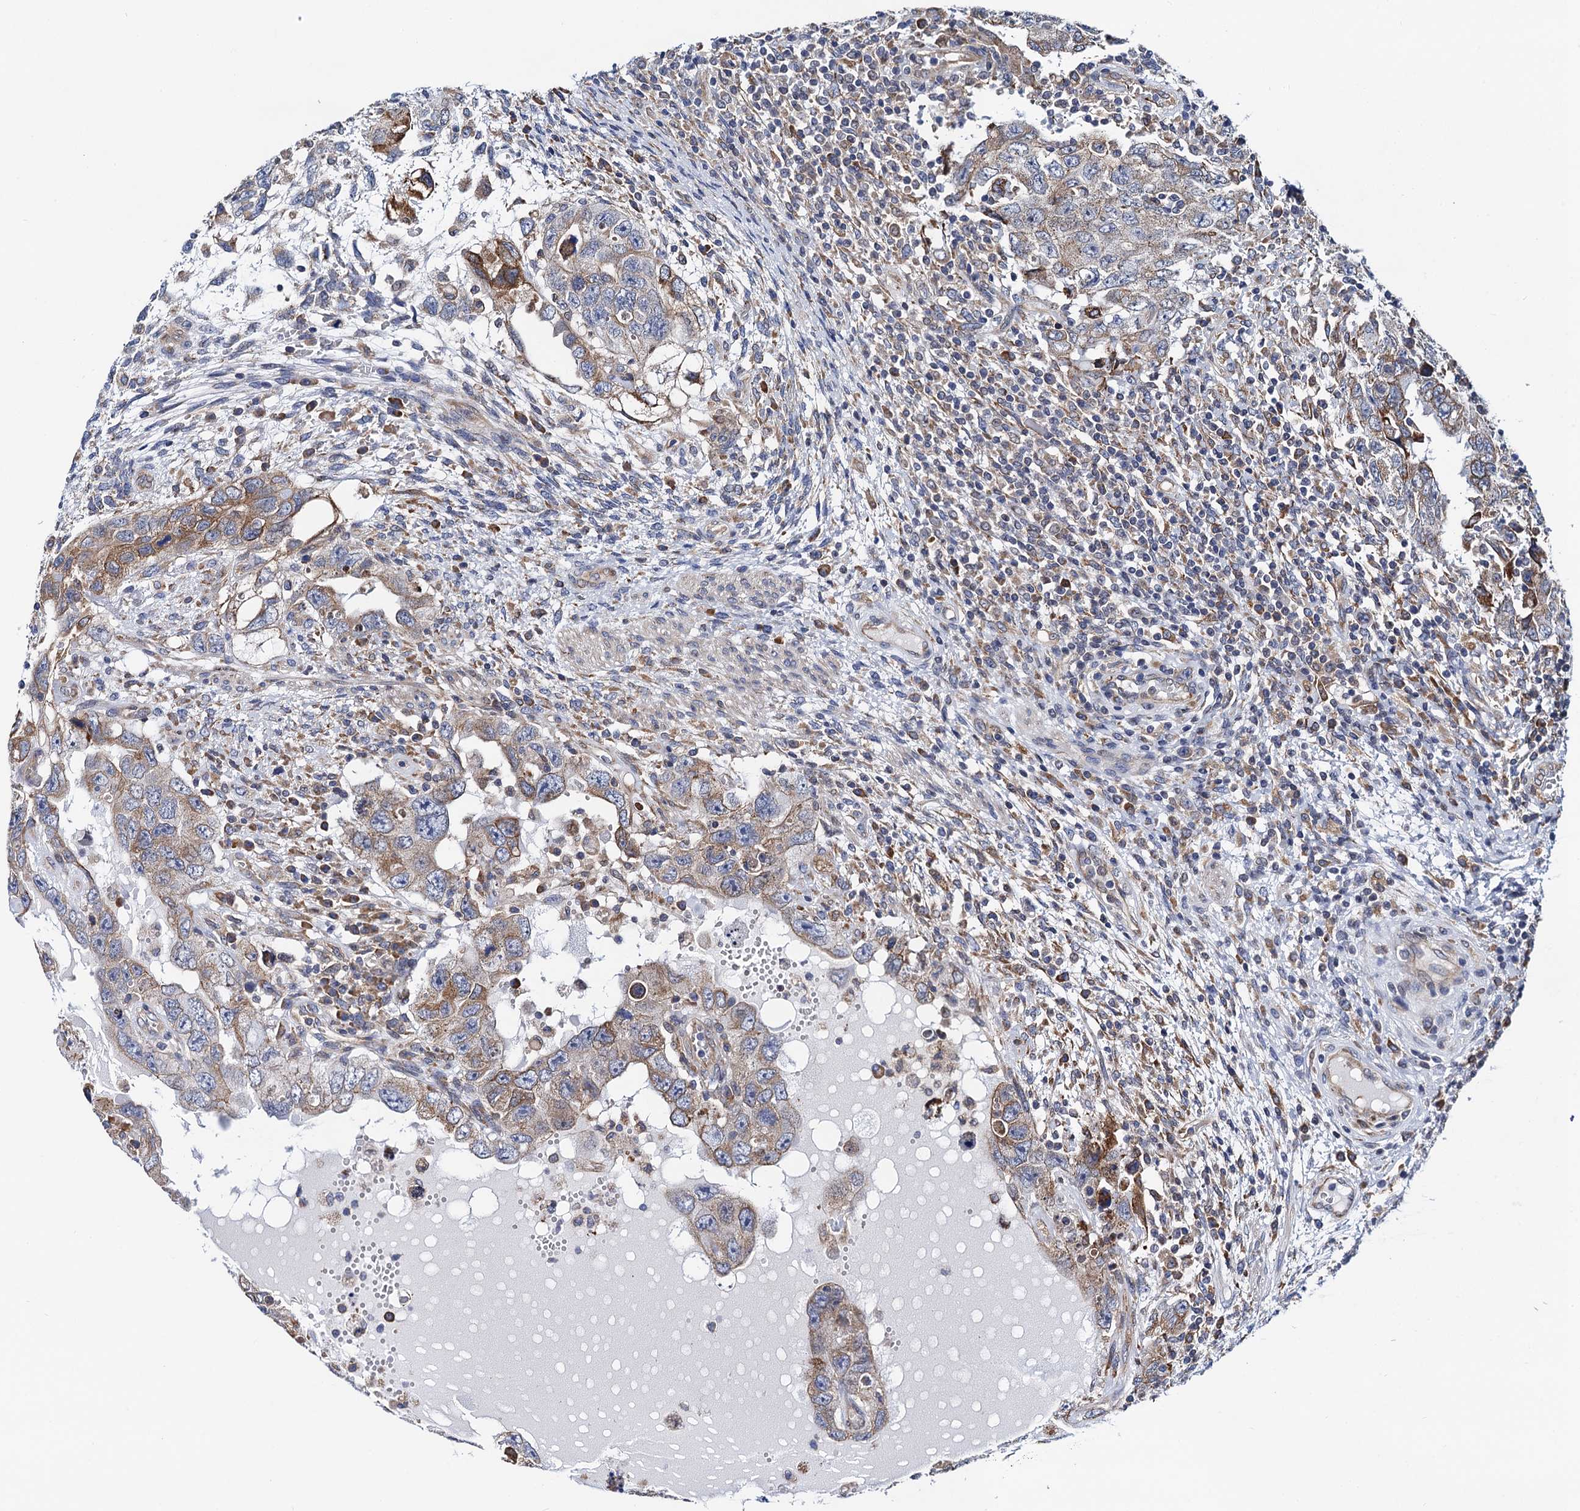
{"staining": {"intensity": "moderate", "quantity": "<25%", "location": "cytoplasmic/membranous"}, "tissue": "testis cancer", "cell_type": "Tumor cells", "image_type": "cancer", "snomed": [{"axis": "morphology", "description": "Carcinoma, Embryonal, NOS"}, {"axis": "topography", "description": "Testis"}], "caption": "Immunohistochemical staining of testis embryonal carcinoma shows moderate cytoplasmic/membranous protein positivity in about <25% of tumor cells. (DAB IHC, brown staining for protein, blue staining for nuclei).", "gene": "PGLS", "patient": {"sex": "male", "age": 26}}